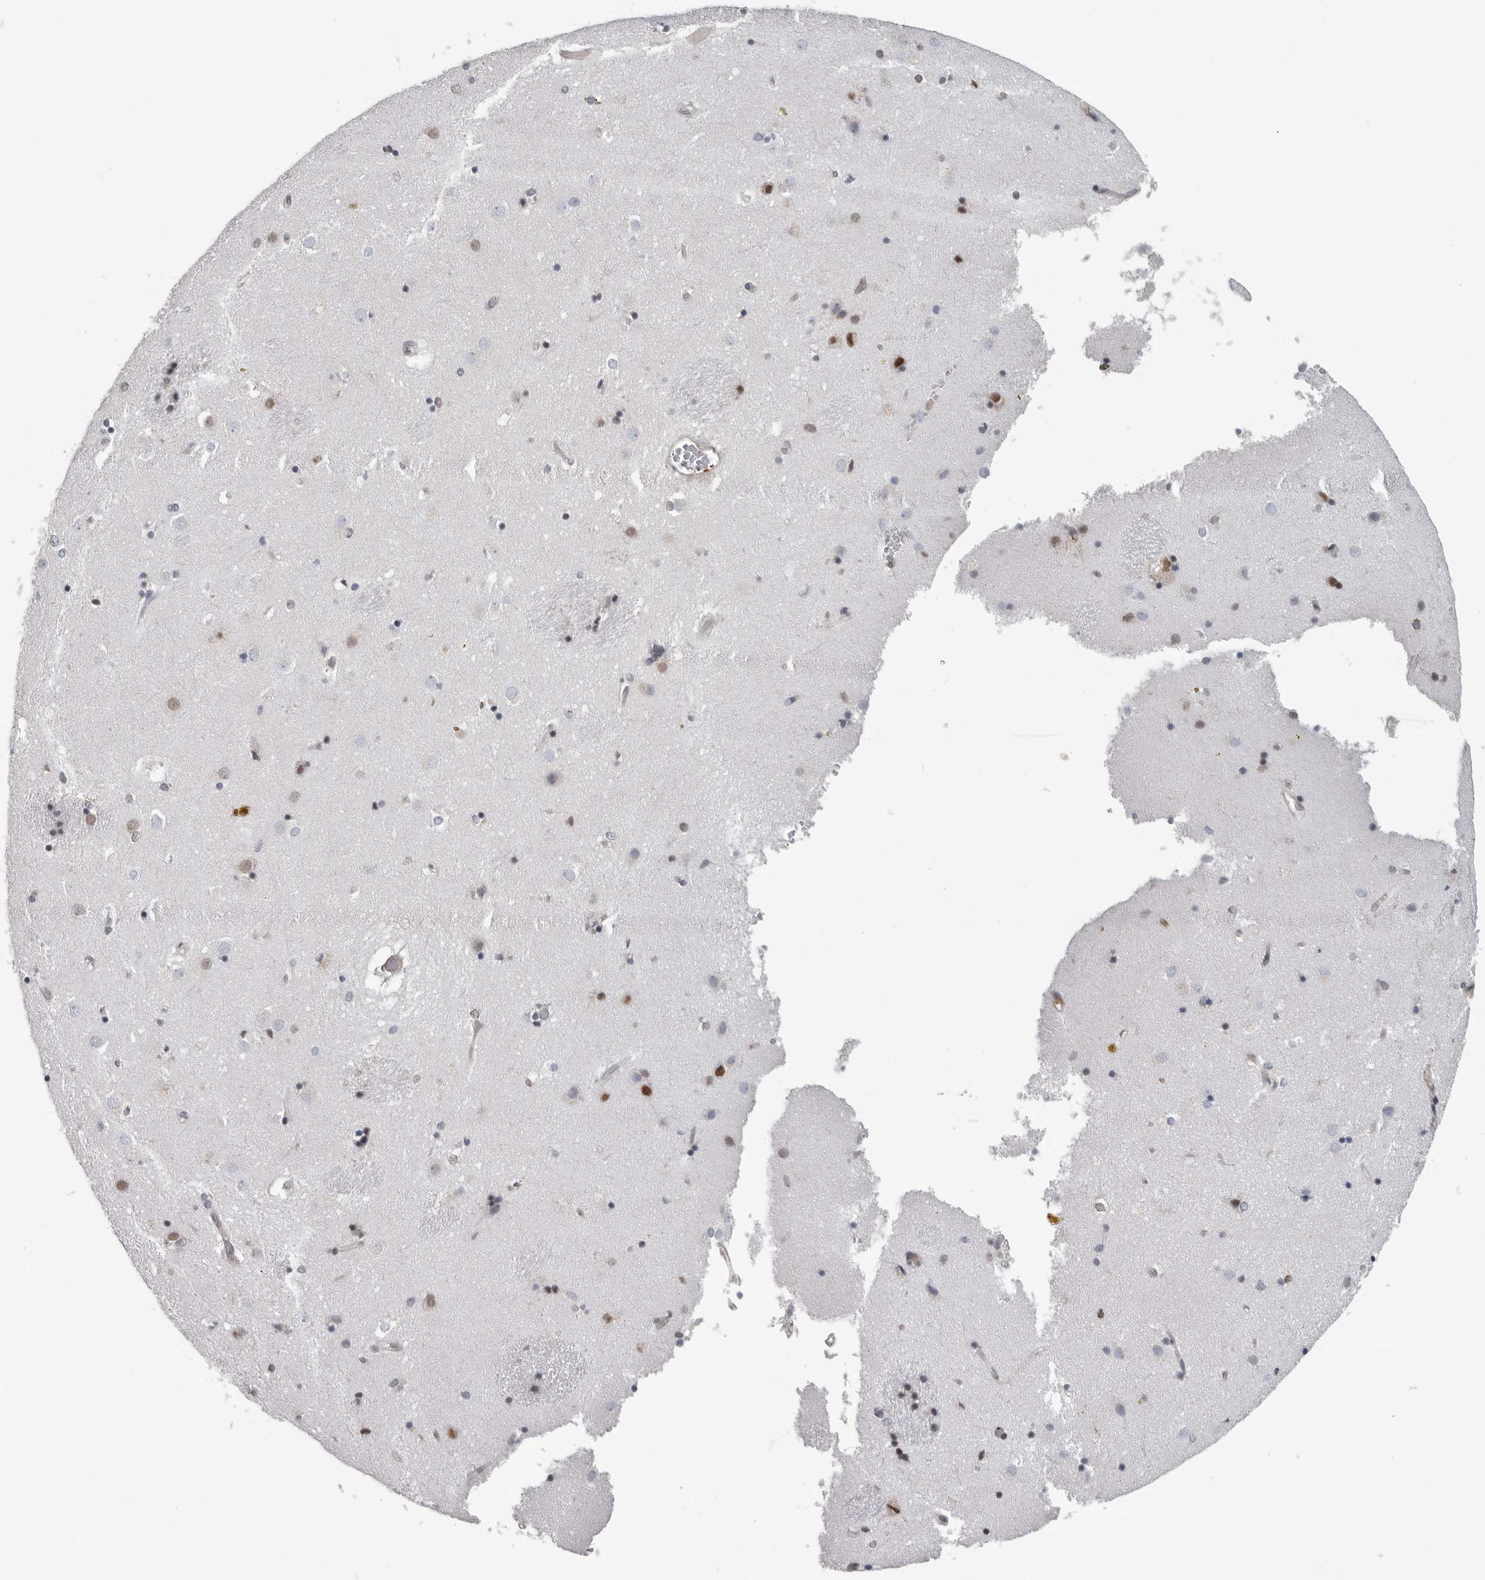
{"staining": {"intensity": "negative", "quantity": "none", "location": "none"}, "tissue": "caudate", "cell_type": "Glial cells", "image_type": "normal", "snomed": [{"axis": "morphology", "description": "Normal tissue, NOS"}, {"axis": "topography", "description": "Lateral ventricle wall"}], "caption": "Immunohistochemical staining of normal caudate displays no significant positivity in glial cells.", "gene": "RALGPS2", "patient": {"sex": "male", "age": 70}}